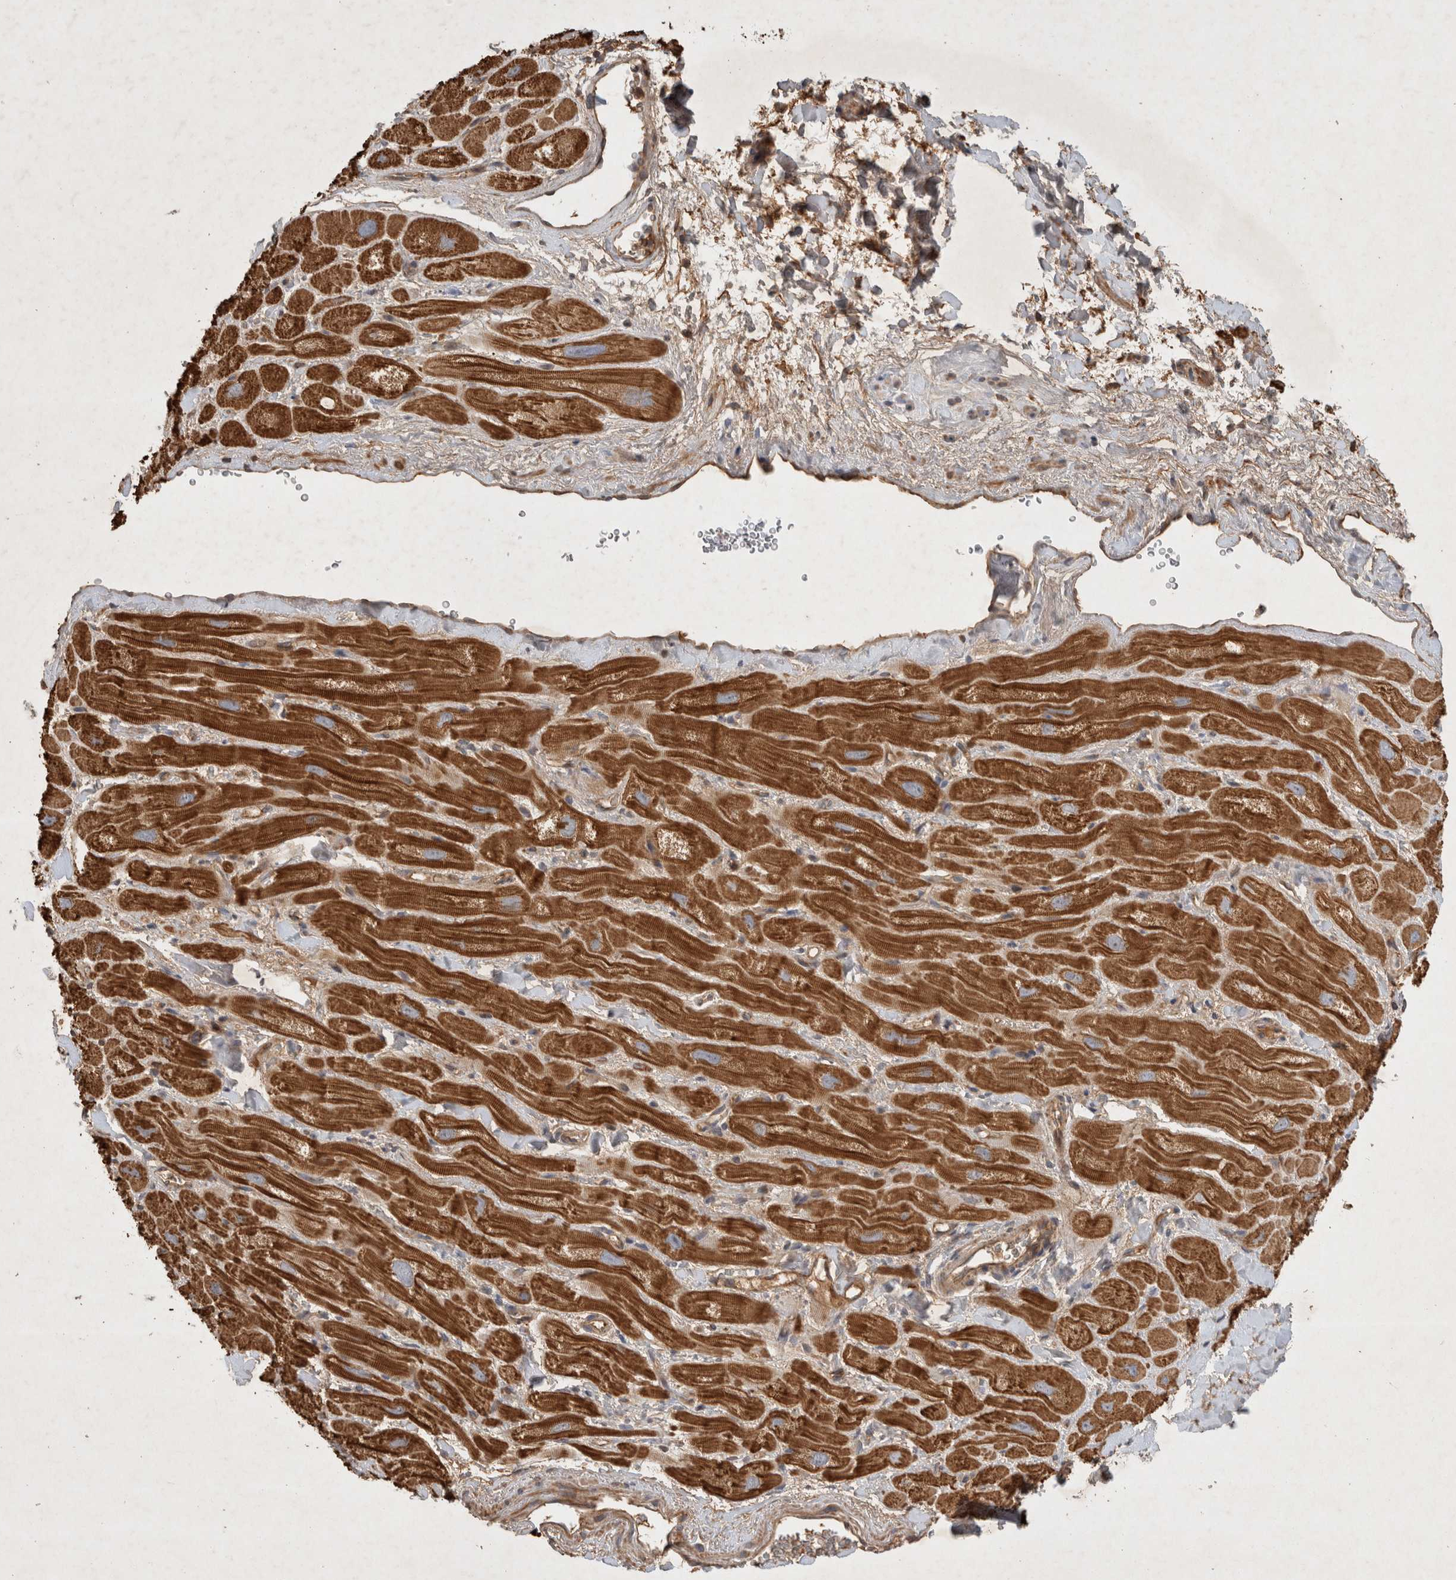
{"staining": {"intensity": "strong", "quantity": ">75%", "location": "cytoplasmic/membranous"}, "tissue": "heart muscle", "cell_type": "Cardiomyocytes", "image_type": "normal", "snomed": [{"axis": "morphology", "description": "Normal tissue, NOS"}, {"axis": "topography", "description": "Heart"}], "caption": "Immunohistochemical staining of unremarkable human heart muscle displays strong cytoplasmic/membranous protein expression in approximately >75% of cardiomyocytes. The protein of interest is shown in brown color, while the nuclei are stained blue.", "gene": "SERAC1", "patient": {"sex": "male", "age": 49}}